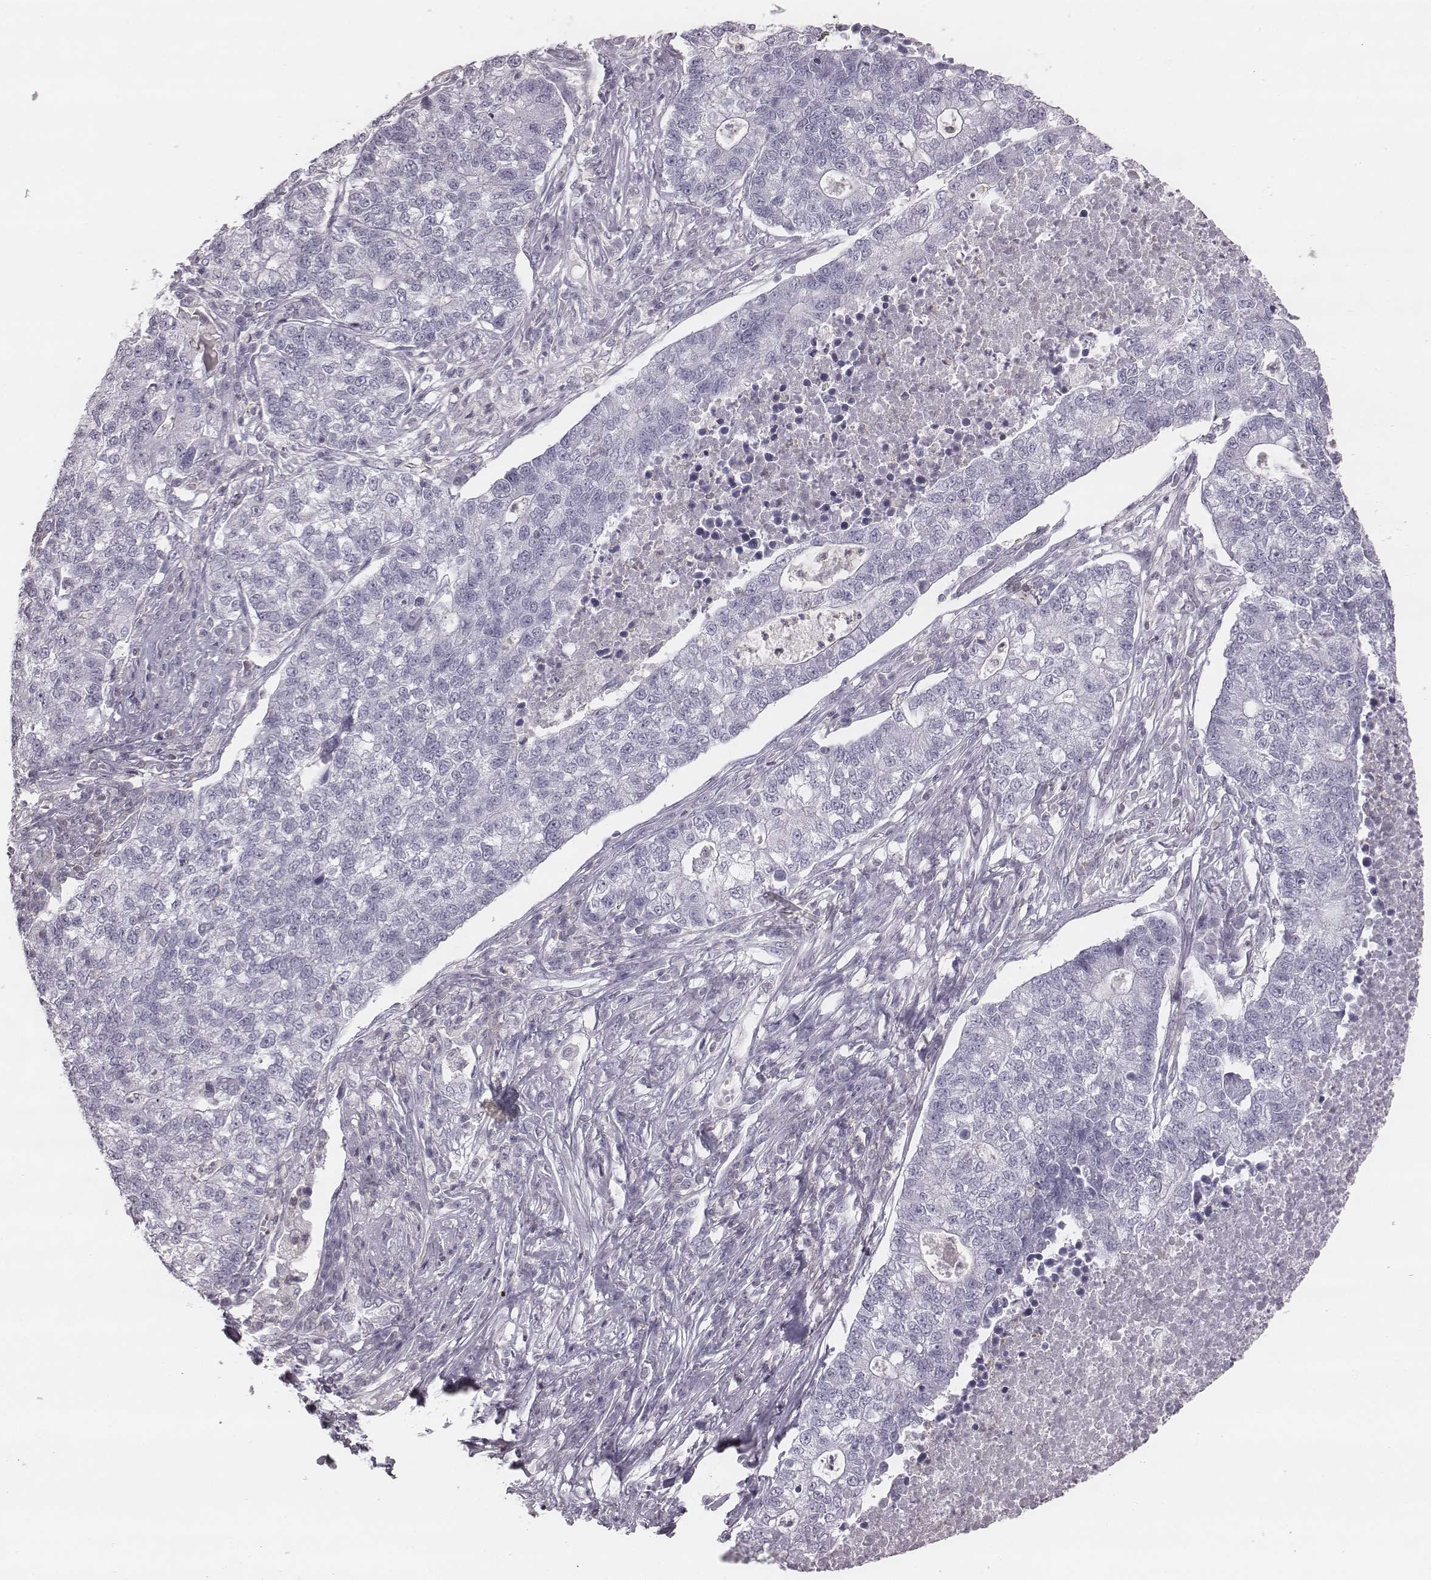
{"staining": {"intensity": "negative", "quantity": "none", "location": "none"}, "tissue": "lung cancer", "cell_type": "Tumor cells", "image_type": "cancer", "snomed": [{"axis": "morphology", "description": "Adenocarcinoma, NOS"}, {"axis": "topography", "description": "Lung"}], "caption": "The immunohistochemistry (IHC) micrograph has no significant positivity in tumor cells of lung cancer (adenocarcinoma) tissue. (Stains: DAB (3,3'-diaminobenzidine) IHC with hematoxylin counter stain, Microscopy: brightfield microscopy at high magnification).", "gene": "ZNF365", "patient": {"sex": "male", "age": 57}}